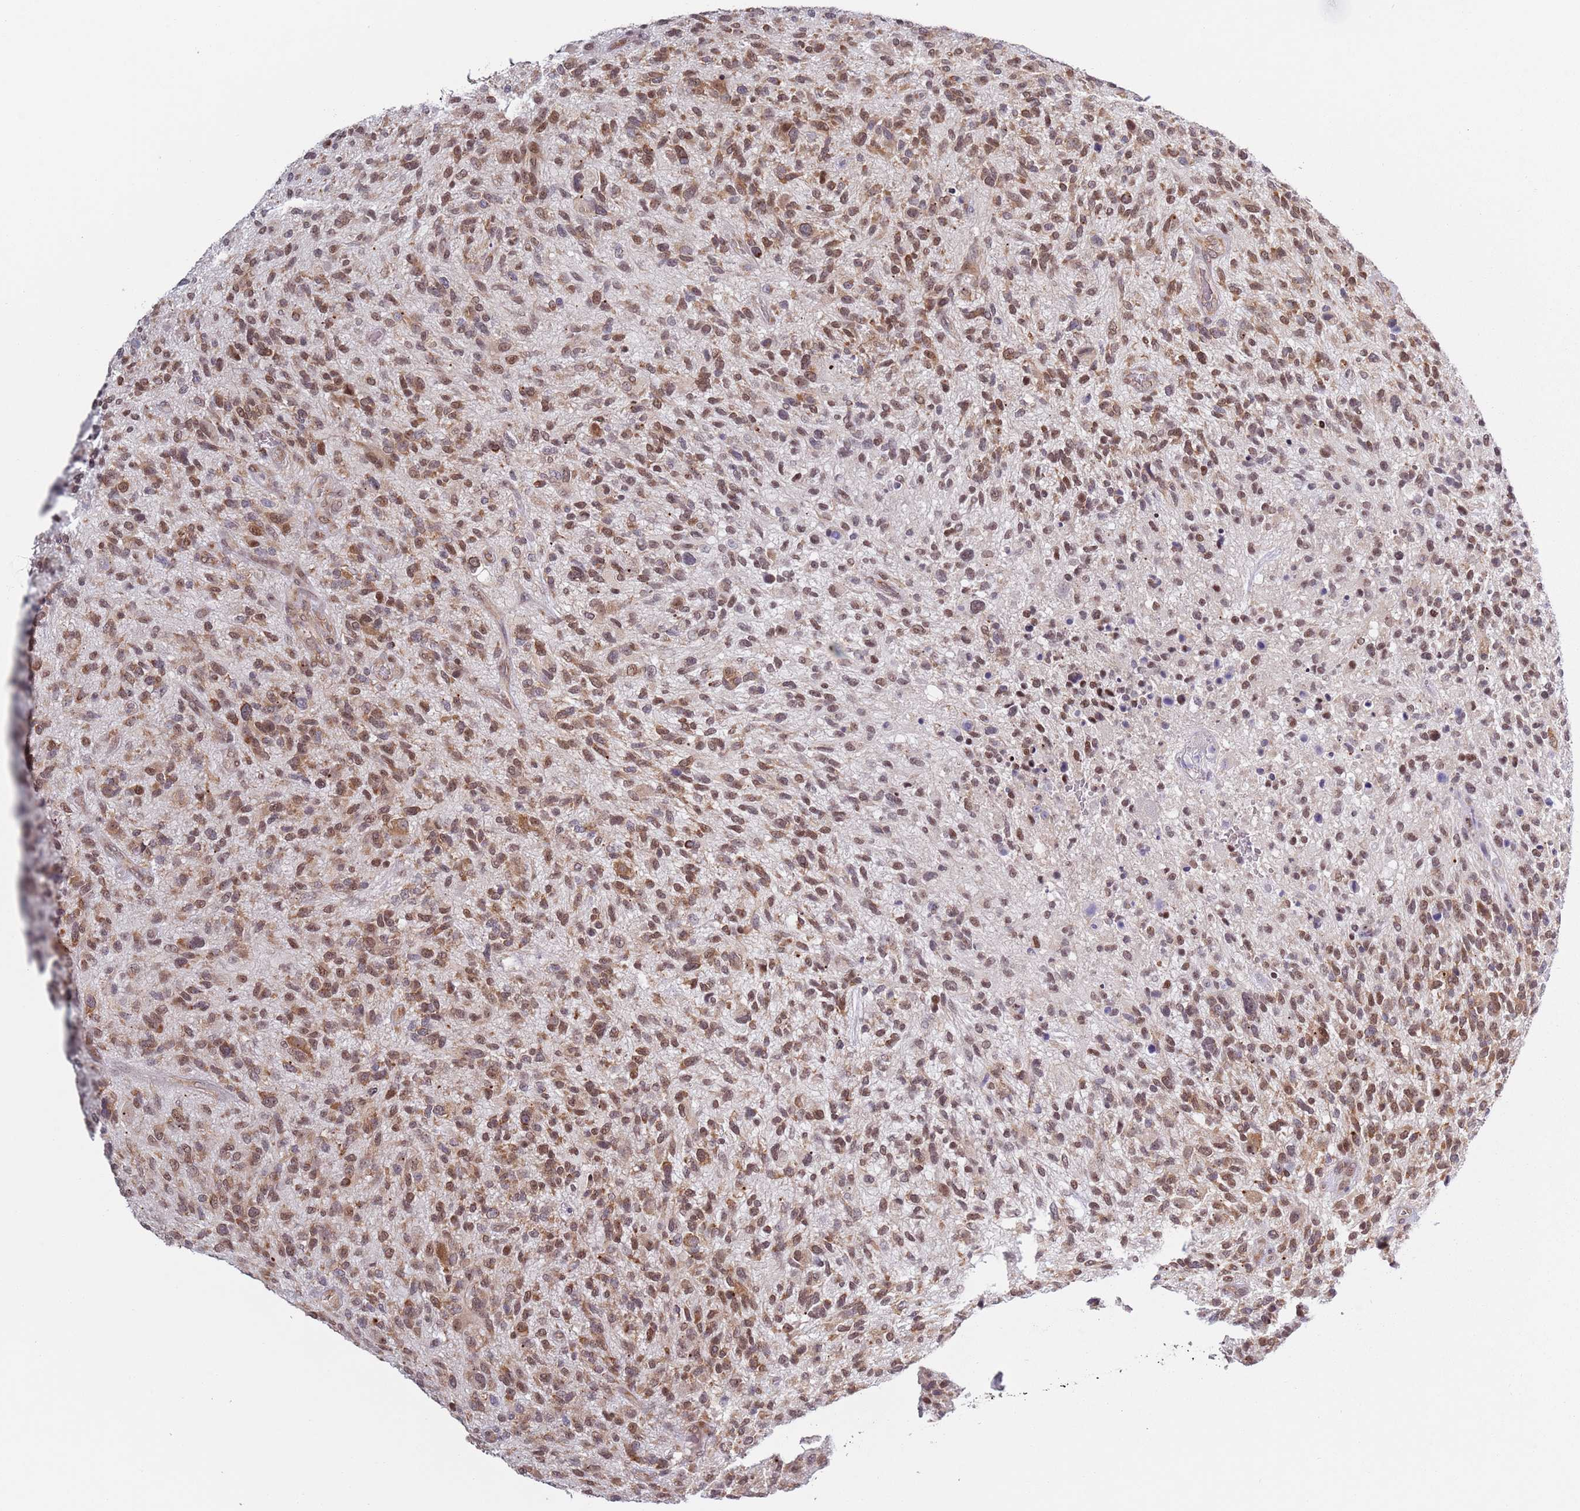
{"staining": {"intensity": "moderate", "quantity": ">75%", "location": "cytoplasmic/membranous,nuclear"}, "tissue": "glioma", "cell_type": "Tumor cells", "image_type": "cancer", "snomed": [{"axis": "morphology", "description": "Glioma, malignant, High grade"}, {"axis": "topography", "description": "Brain"}], "caption": "Protein staining exhibits moderate cytoplasmic/membranous and nuclear positivity in approximately >75% of tumor cells in high-grade glioma (malignant).", "gene": "SLC25A32", "patient": {"sex": "male", "age": 47}}